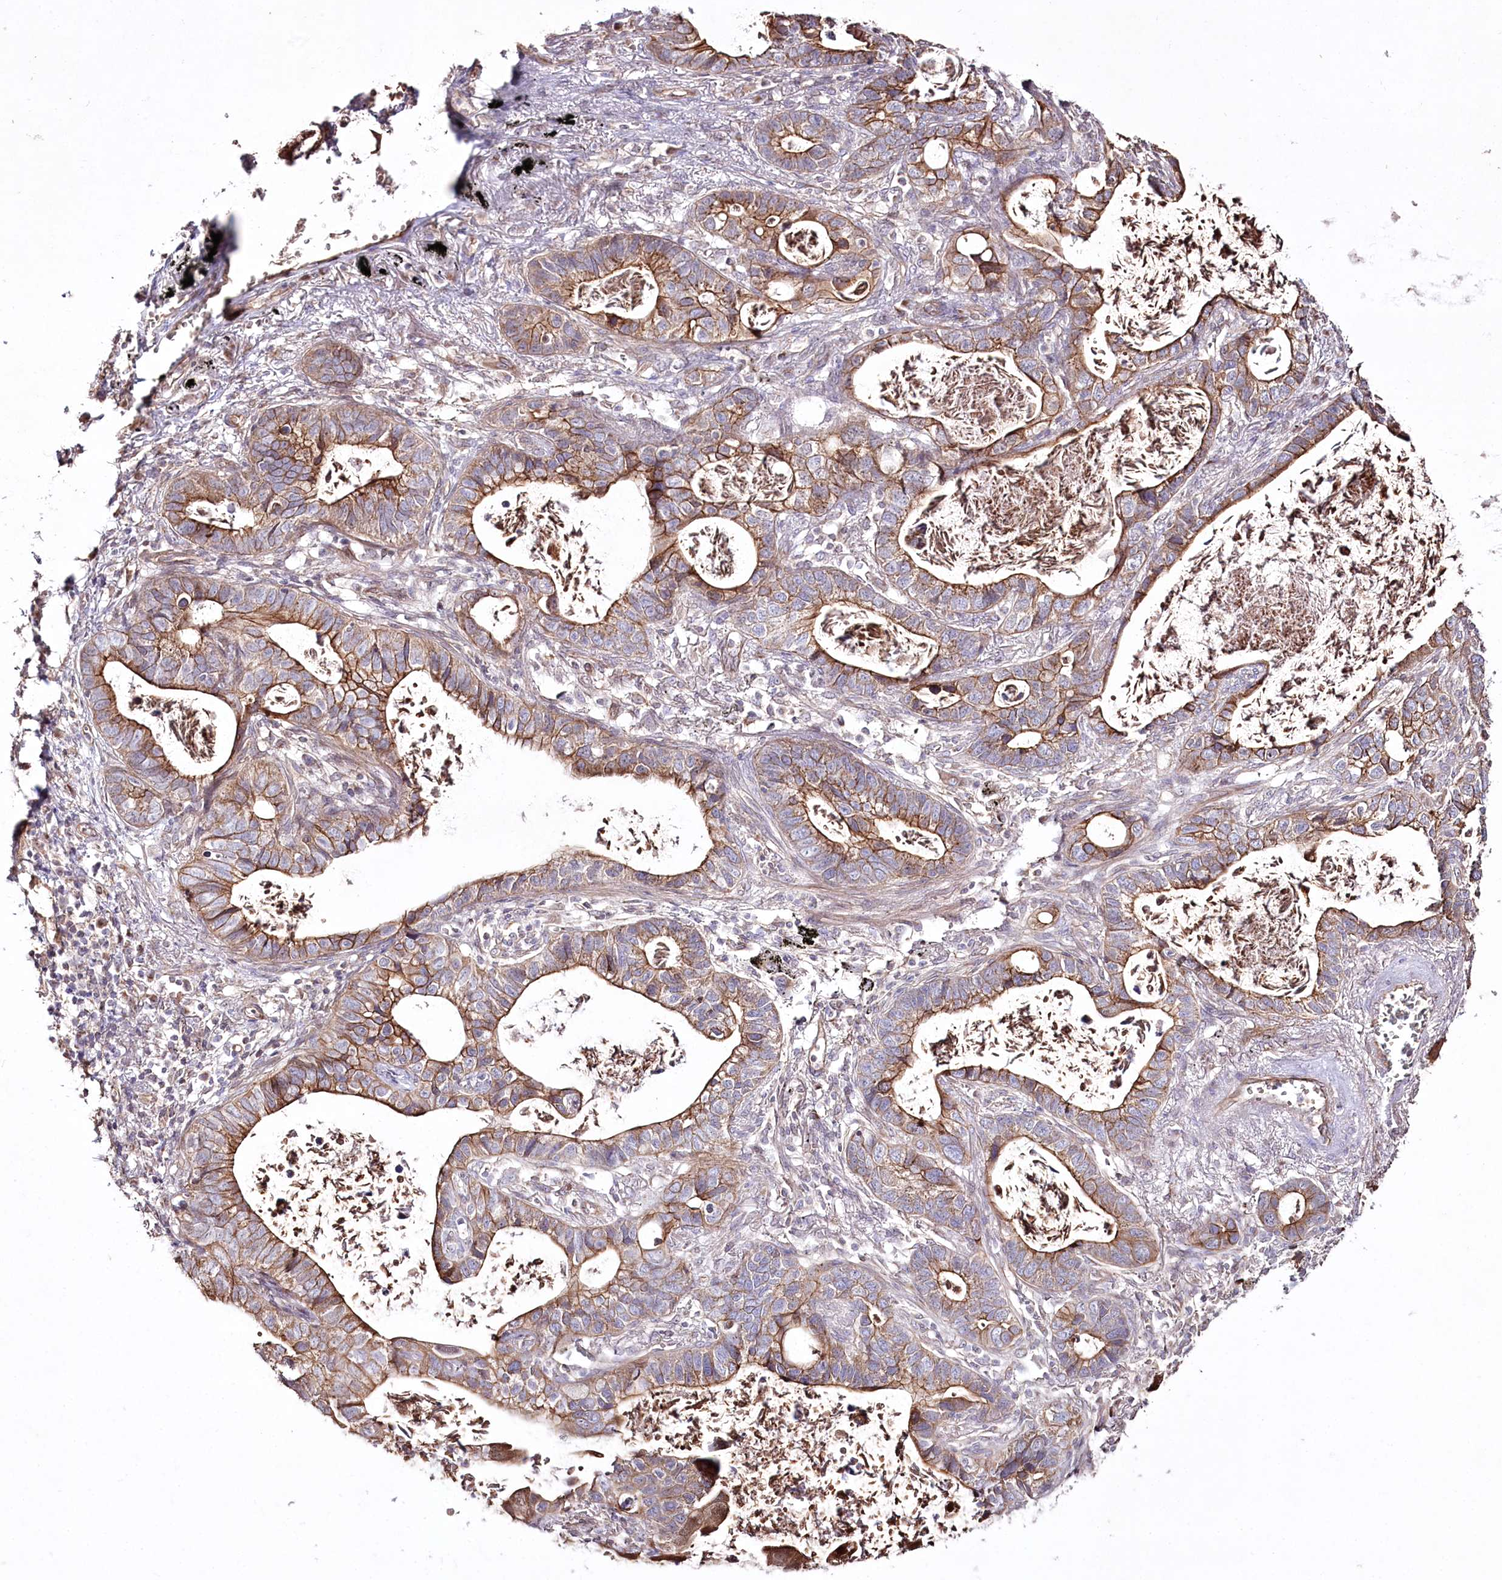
{"staining": {"intensity": "moderate", "quantity": ">75%", "location": "cytoplasmic/membranous"}, "tissue": "lung cancer", "cell_type": "Tumor cells", "image_type": "cancer", "snomed": [{"axis": "morphology", "description": "Adenocarcinoma, NOS"}, {"axis": "topography", "description": "Lung"}], "caption": "Moderate cytoplasmic/membranous positivity for a protein is identified in about >75% of tumor cells of lung cancer (adenocarcinoma) using IHC.", "gene": "REXO2", "patient": {"sex": "male", "age": 67}}